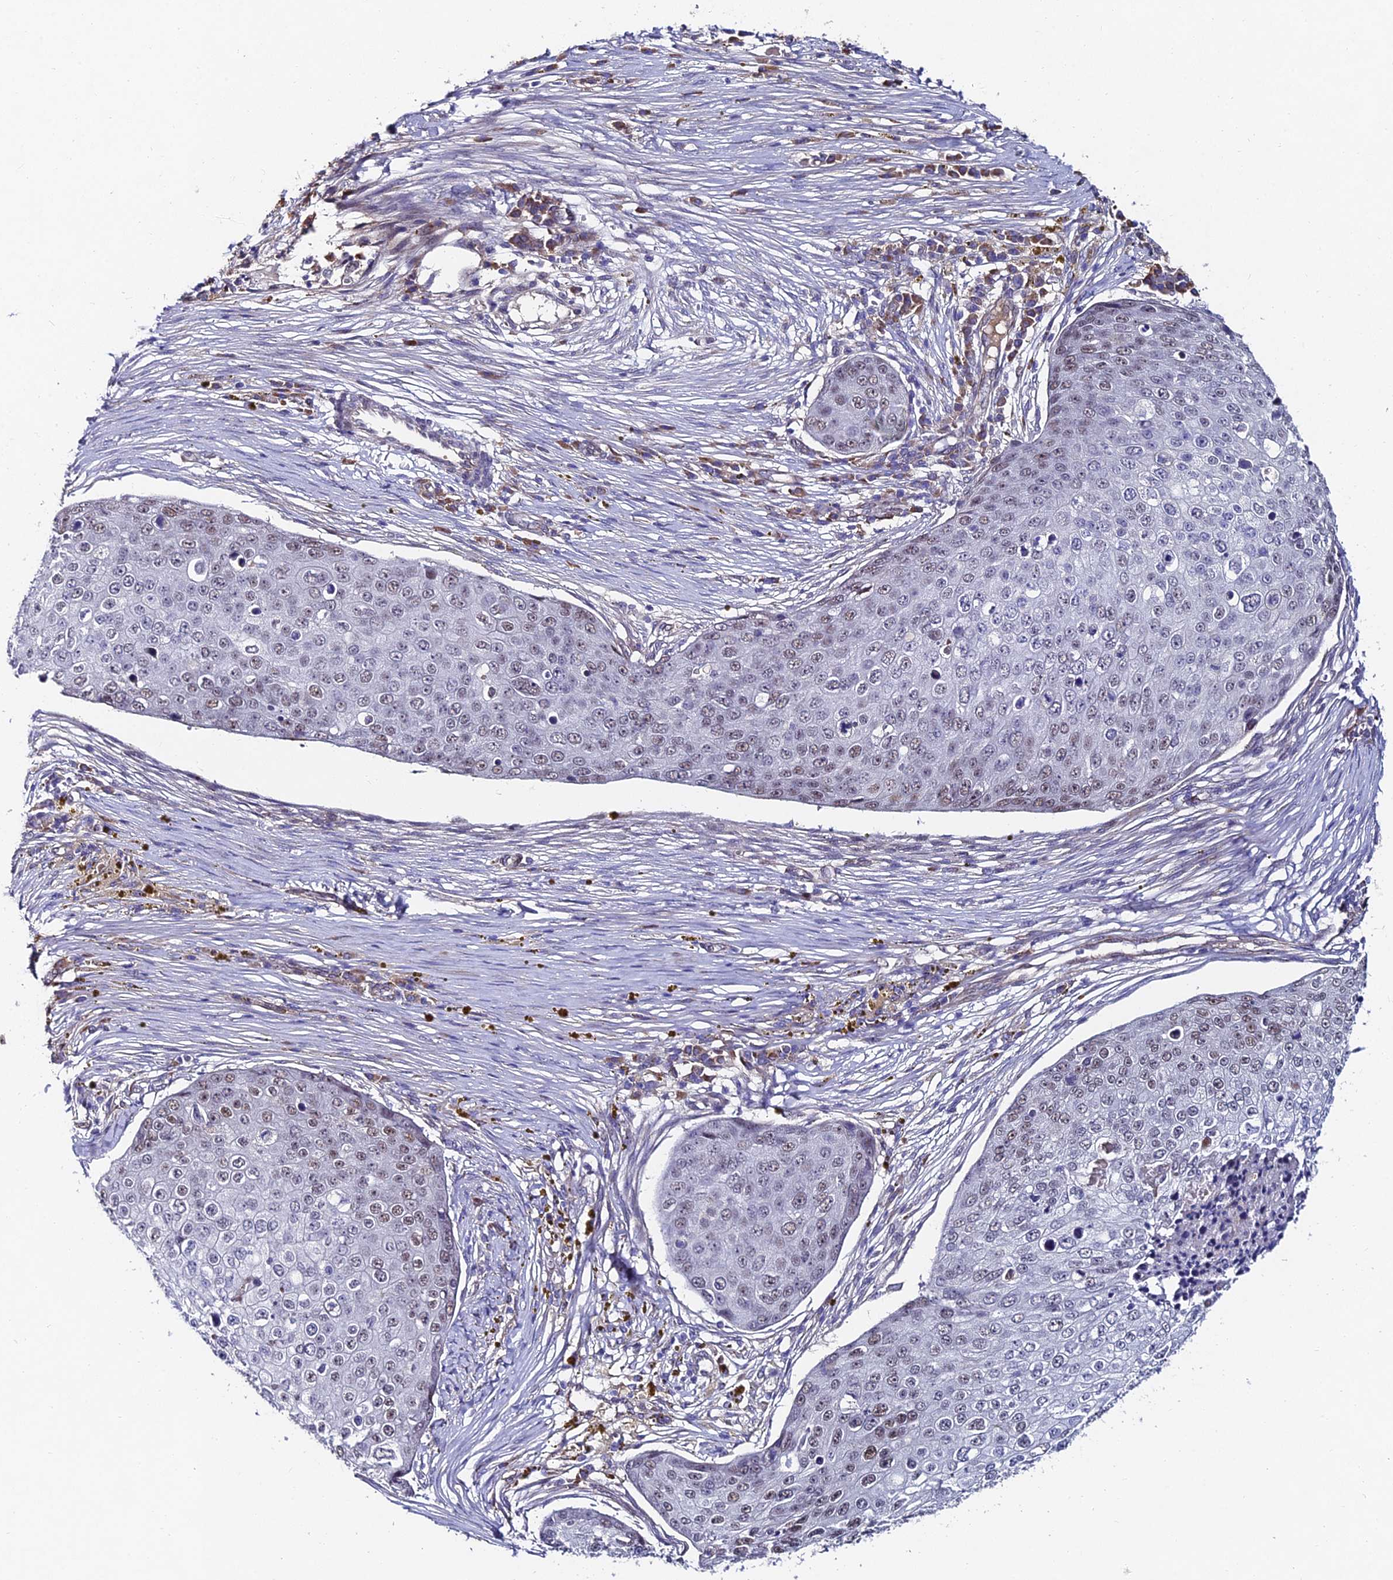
{"staining": {"intensity": "weak", "quantity": "<25%", "location": "nuclear"}, "tissue": "skin cancer", "cell_type": "Tumor cells", "image_type": "cancer", "snomed": [{"axis": "morphology", "description": "Squamous cell carcinoma, NOS"}, {"axis": "topography", "description": "Skin"}], "caption": "High magnification brightfield microscopy of skin cancer (squamous cell carcinoma) stained with DAB (brown) and counterstained with hematoxylin (blue): tumor cells show no significant staining.", "gene": "TRIM24", "patient": {"sex": "male", "age": 71}}